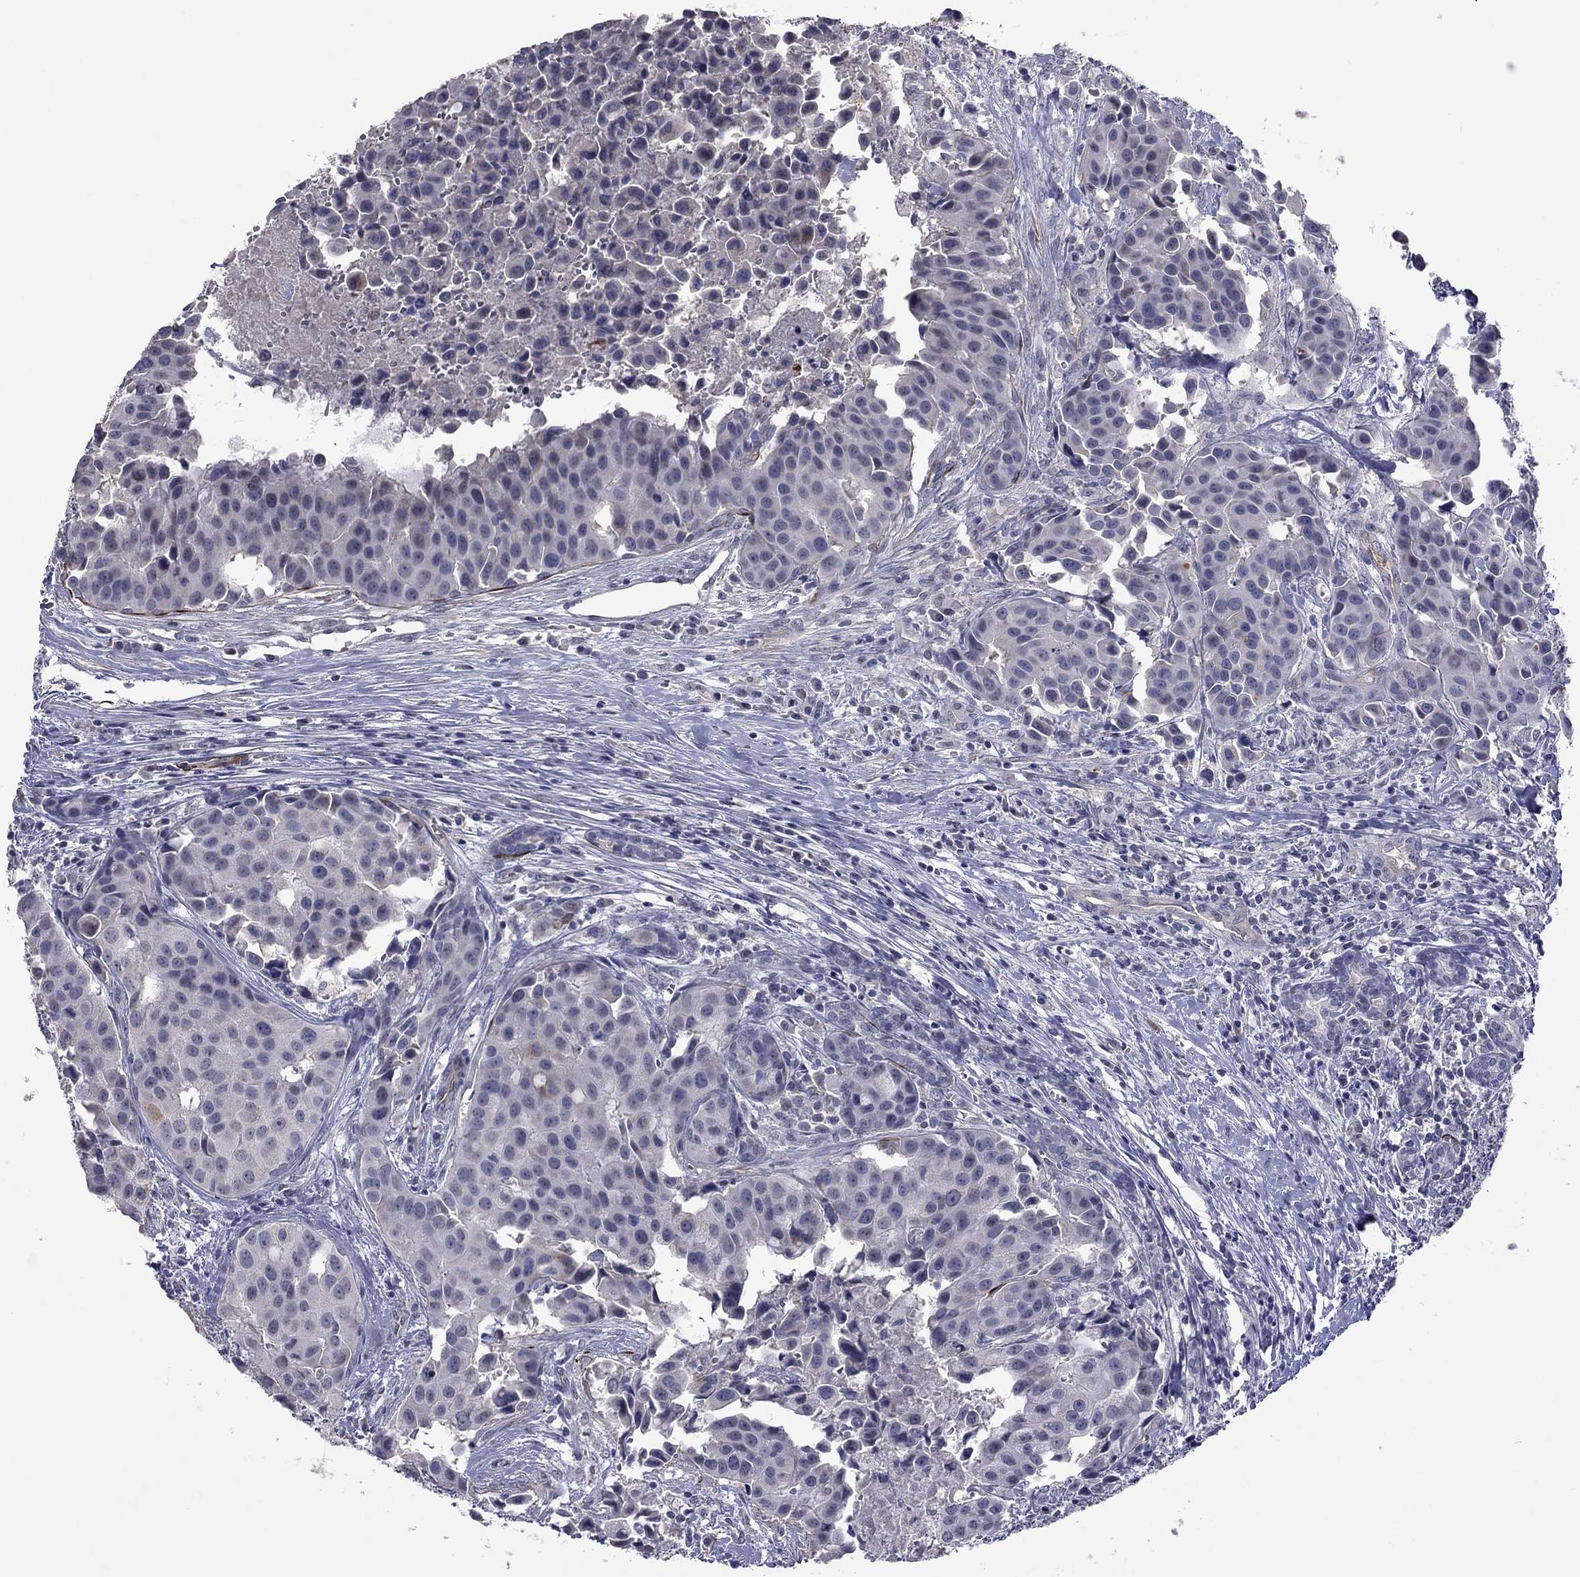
{"staining": {"intensity": "negative", "quantity": "none", "location": "none"}, "tissue": "head and neck cancer", "cell_type": "Tumor cells", "image_type": "cancer", "snomed": [{"axis": "morphology", "description": "Adenocarcinoma, NOS"}, {"axis": "topography", "description": "Head-Neck"}], "caption": "Protein analysis of head and neck cancer displays no significant expression in tumor cells. (Brightfield microscopy of DAB immunohistochemistry at high magnification).", "gene": "IP6K3", "patient": {"sex": "male", "age": 76}}